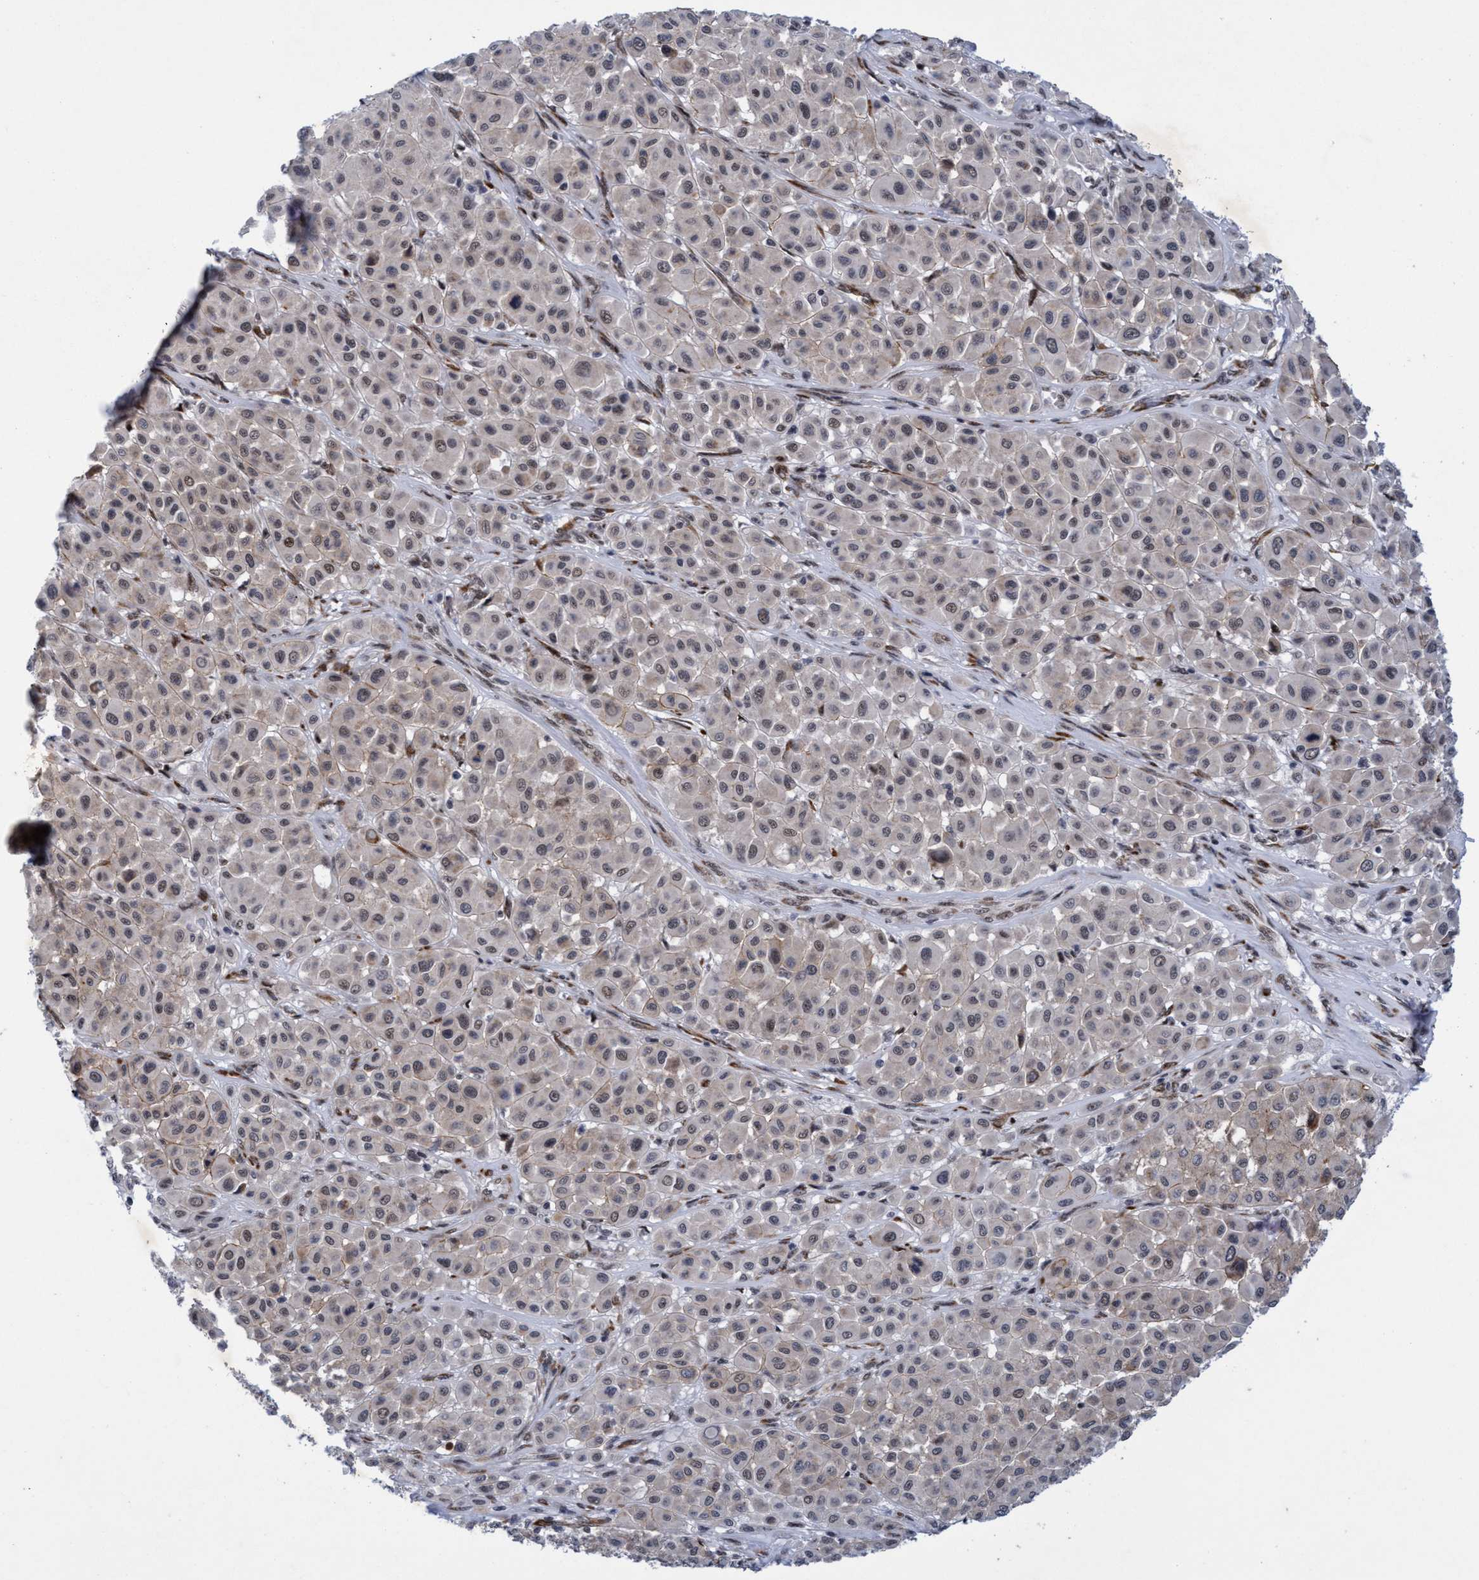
{"staining": {"intensity": "weak", "quantity": ">75%", "location": "cytoplasmic/membranous,nuclear"}, "tissue": "melanoma", "cell_type": "Tumor cells", "image_type": "cancer", "snomed": [{"axis": "morphology", "description": "Malignant melanoma, Metastatic site"}, {"axis": "topography", "description": "Soft tissue"}], "caption": "Protein expression analysis of malignant melanoma (metastatic site) exhibits weak cytoplasmic/membranous and nuclear expression in approximately >75% of tumor cells.", "gene": "GLT6D1", "patient": {"sex": "male", "age": 41}}